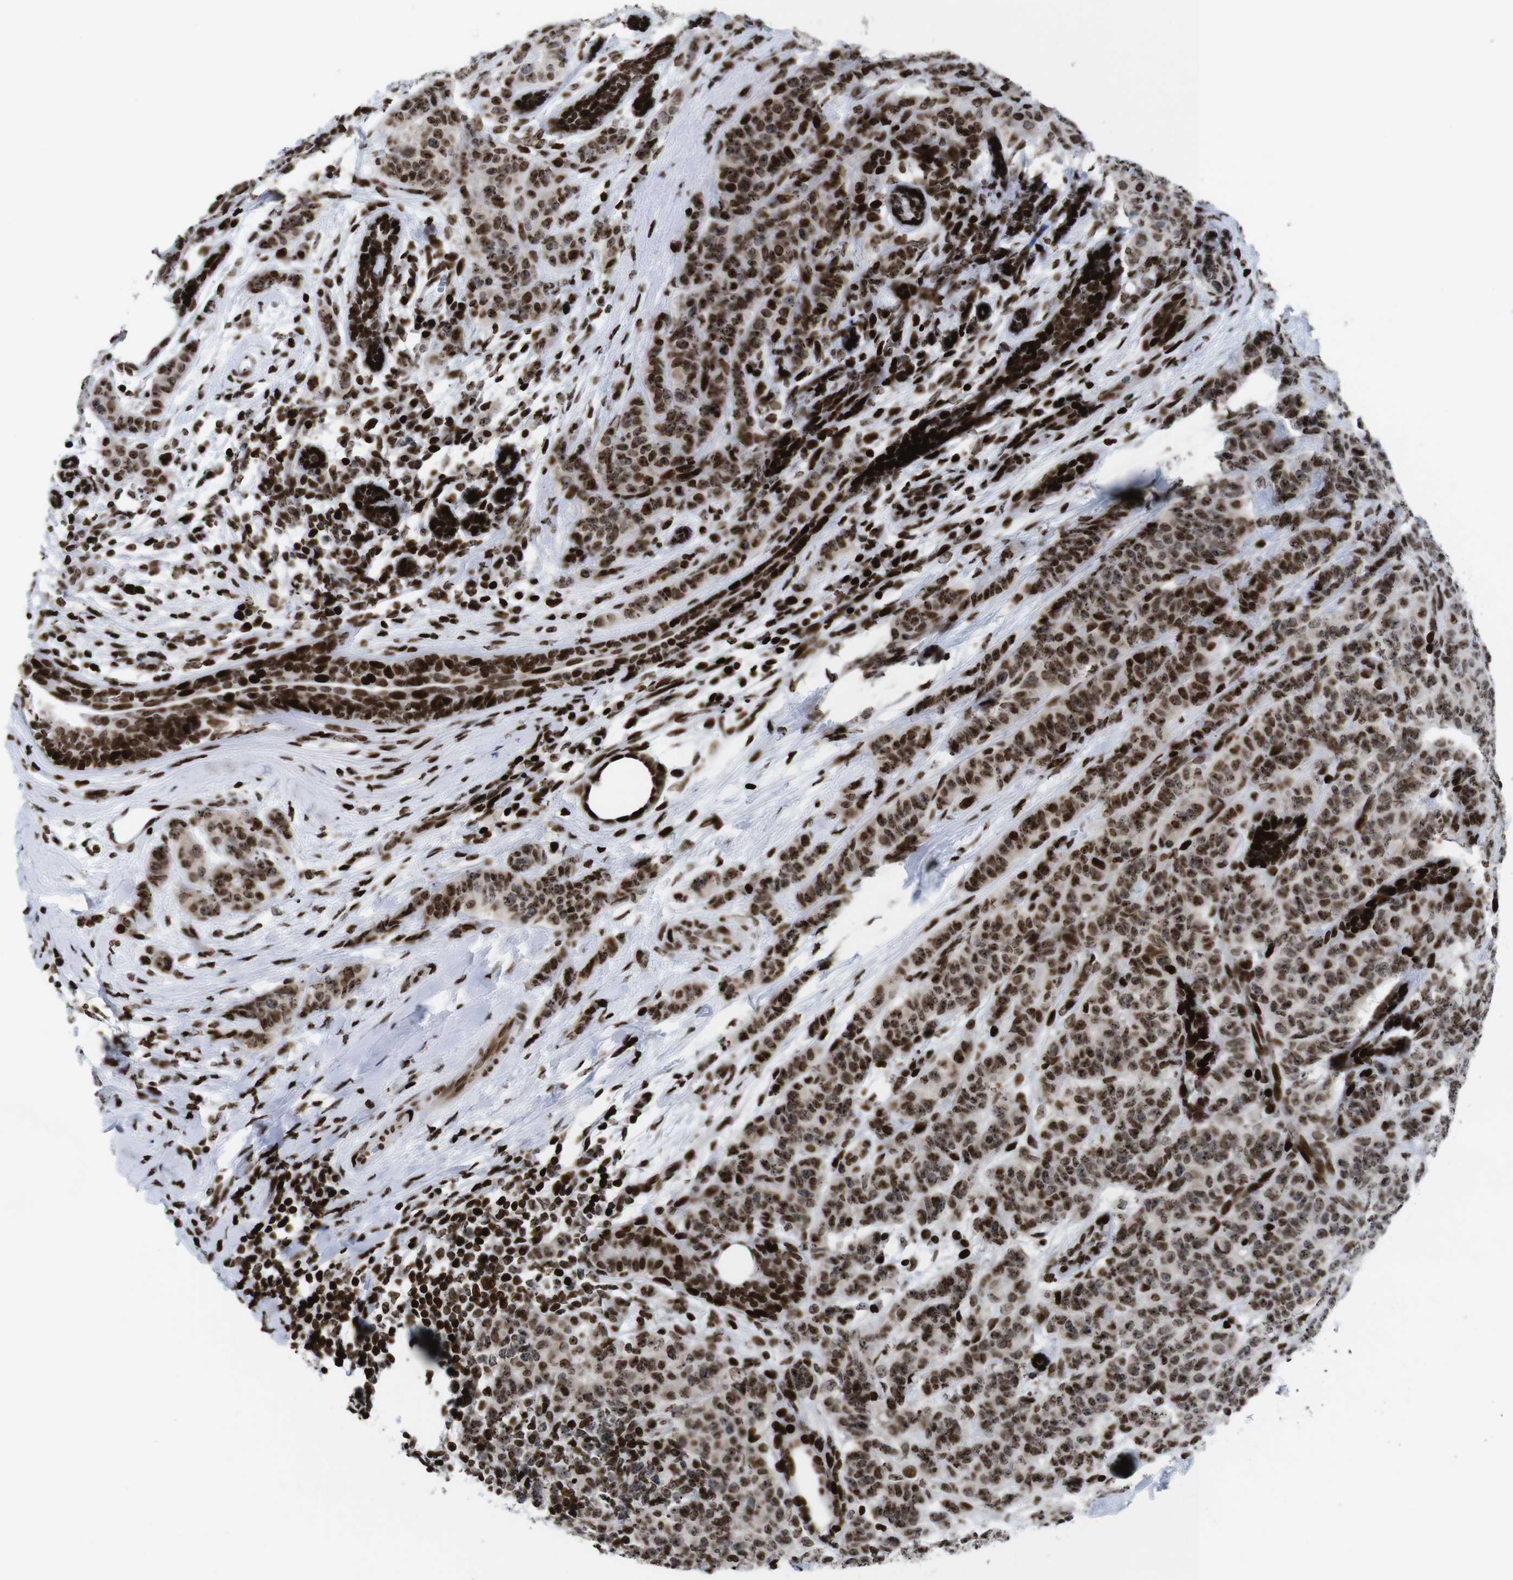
{"staining": {"intensity": "strong", "quantity": ">75%", "location": "nuclear"}, "tissue": "breast cancer", "cell_type": "Tumor cells", "image_type": "cancer", "snomed": [{"axis": "morphology", "description": "Normal tissue, NOS"}, {"axis": "morphology", "description": "Duct carcinoma"}, {"axis": "topography", "description": "Breast"}], "caption": "Brown immunohistochemical staining in breast cancer exhibits strong nuclear positivity in approximately >75% of tumor cells. The protein is shown in brown color, while the nuclei are stained blue.", "gene": "H1-4", "patient": {"sex": "female", "age": 40}}